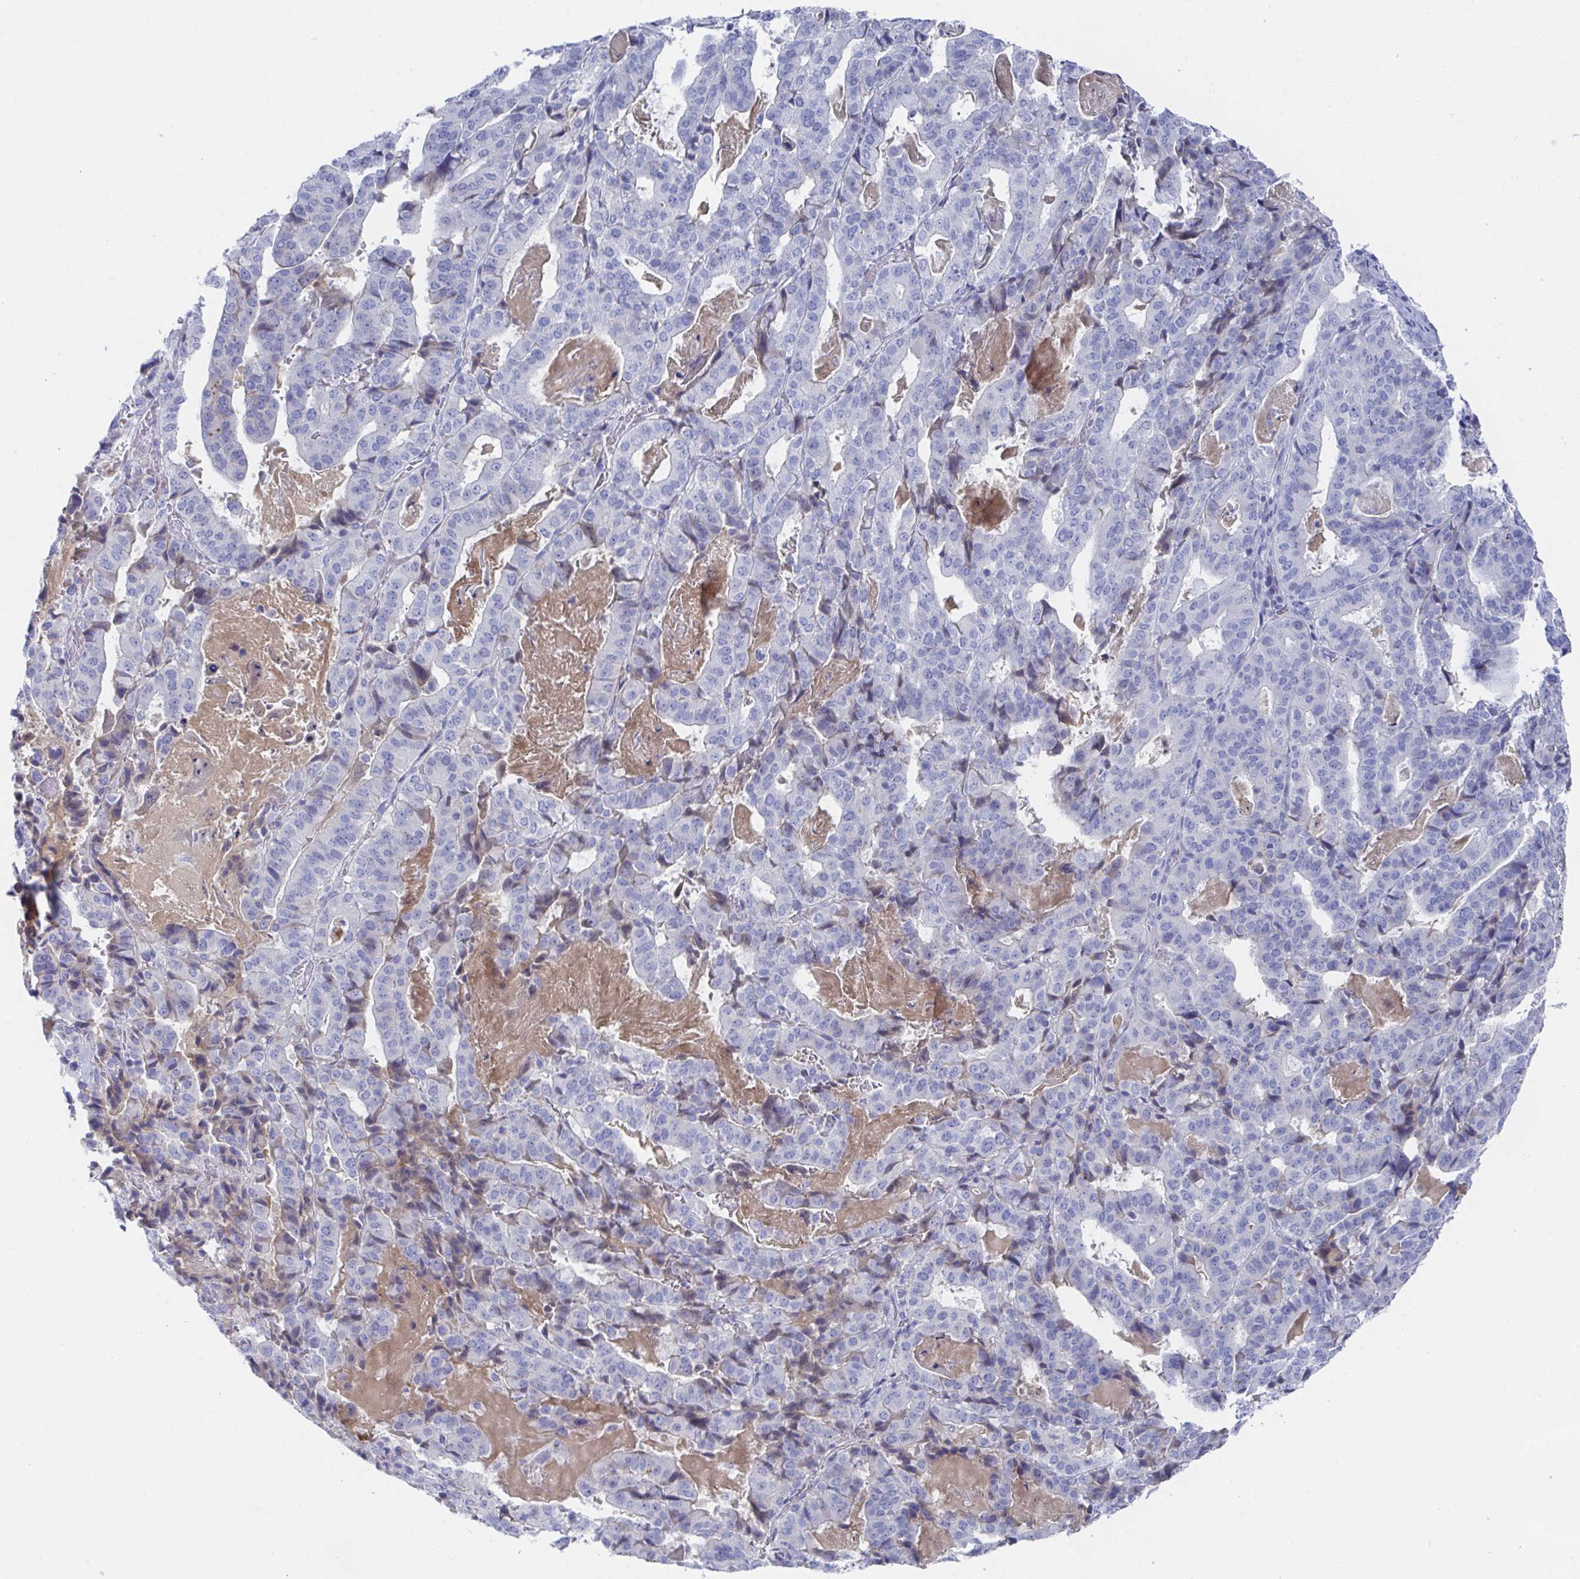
{"staining": {"intensity": "negative", "quantity": "none", "location": "none"}, "tissue": "stomach cancer", "cell_type": "Tumor cells", "image_type": "cancer", "snomed": [{"axis": "morphology", "description": "Adenocarcinoma, NOS"}, {"axis": "topography", "description": "Stomach"}], "caption": "Stomach cancer (adenocarcinoma) was stained to show a protein in brown. There is no significant staining in tumor cells. Nuclei are stained in blue.", "gene": "TNFAIP6", "patient": {"sex": "male", "age": 48}}